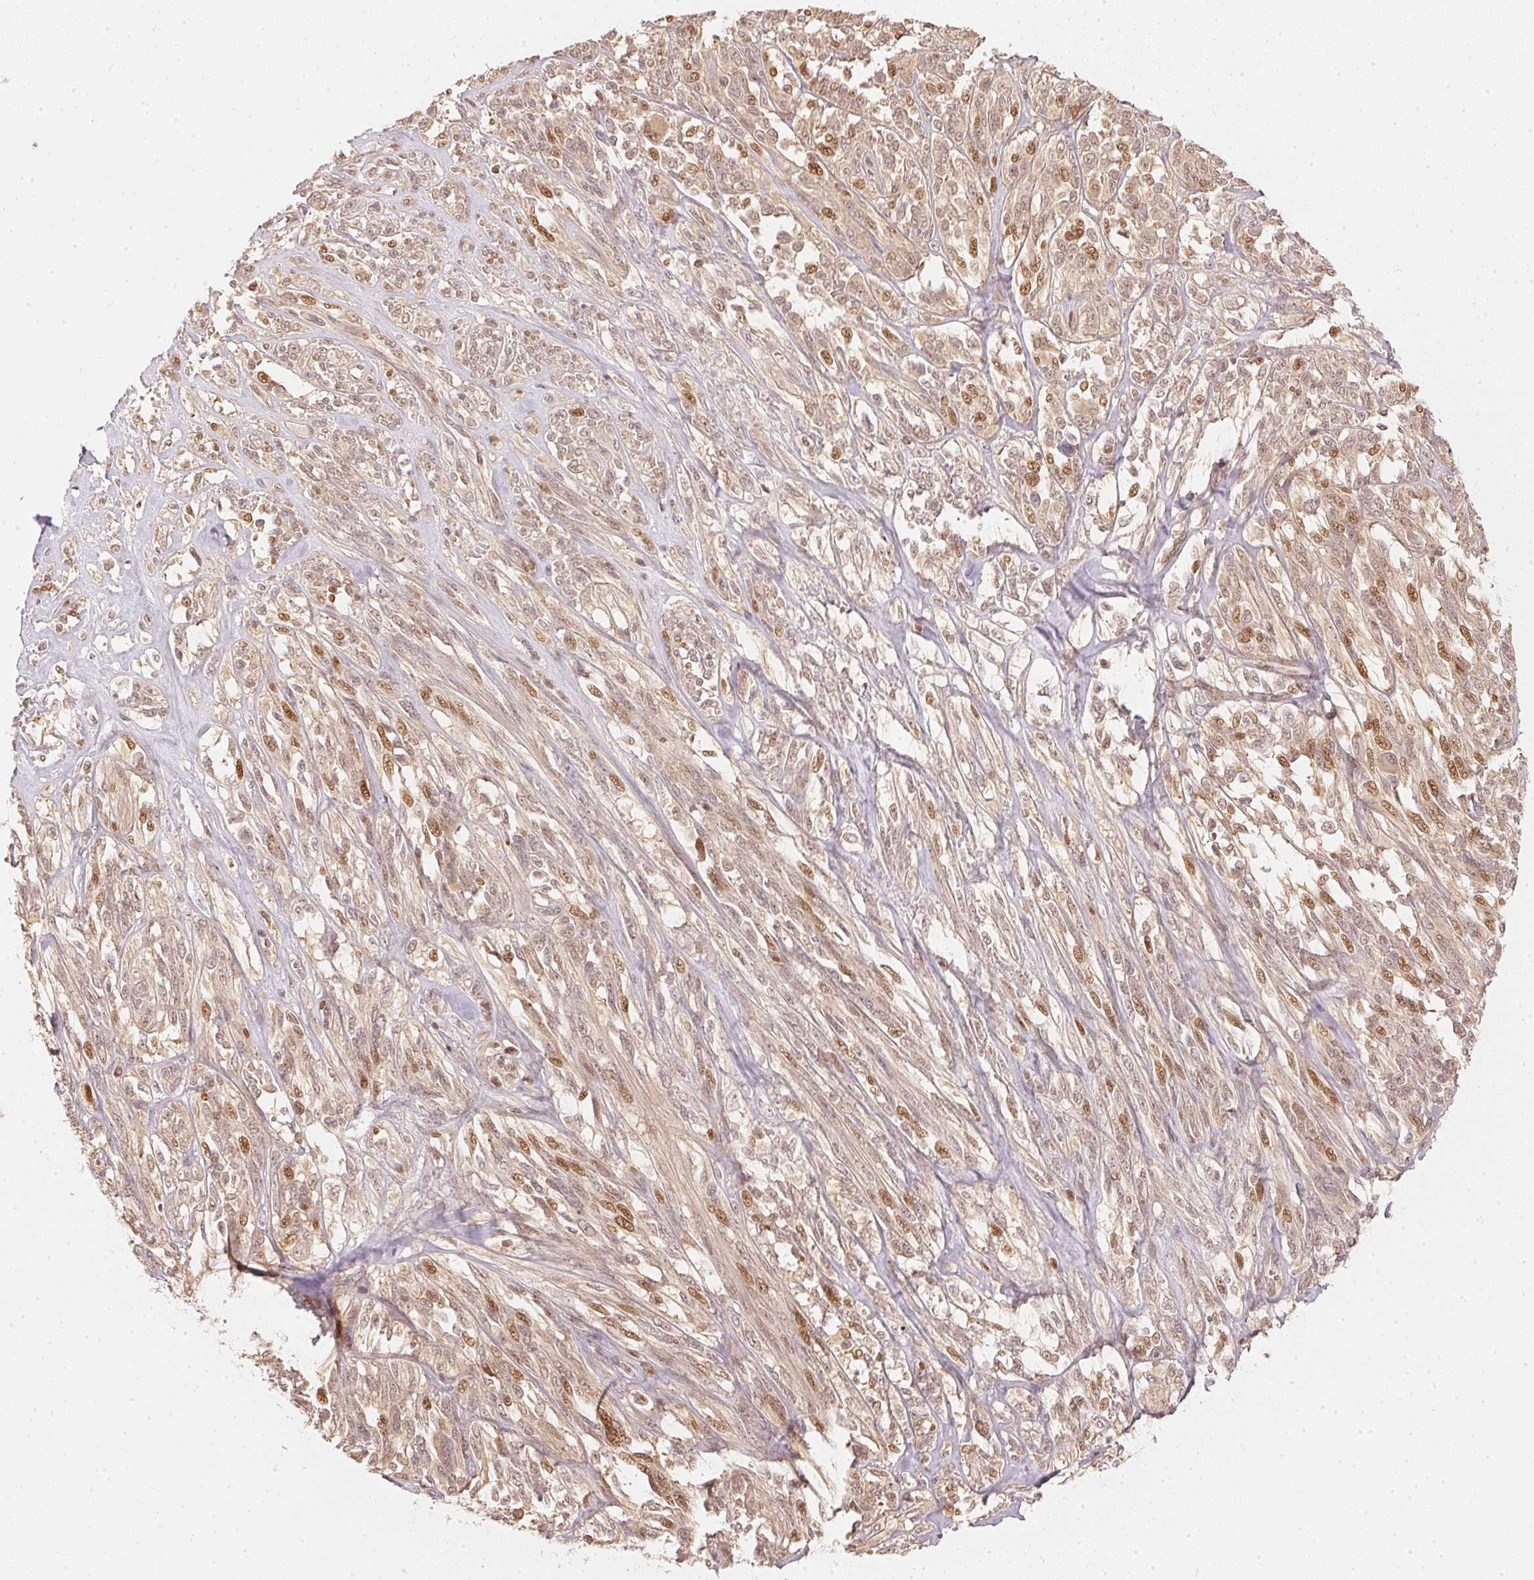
{"staining": {"intensity": "moderate", "quantity": "25%-75%", "location": "cytoplasmic/membranous,nuclear"}, "tissue": "melanoma", "cell_type": "Tumor cells", "image_type": "cancer", "snomed": [{"axis": "morphology", "description": "Malignant melanoma, NOS"}, {"axis": "topography", "description": "Skin"}], "caption": "Protein staining of melanoma tissue exhibits moderate cytoplasmic/membranous and nuclear staining in about 25%-75% of tumor cells.", "gene": "UBE2L3", "patient": {"sex": "female", "age": 91}}